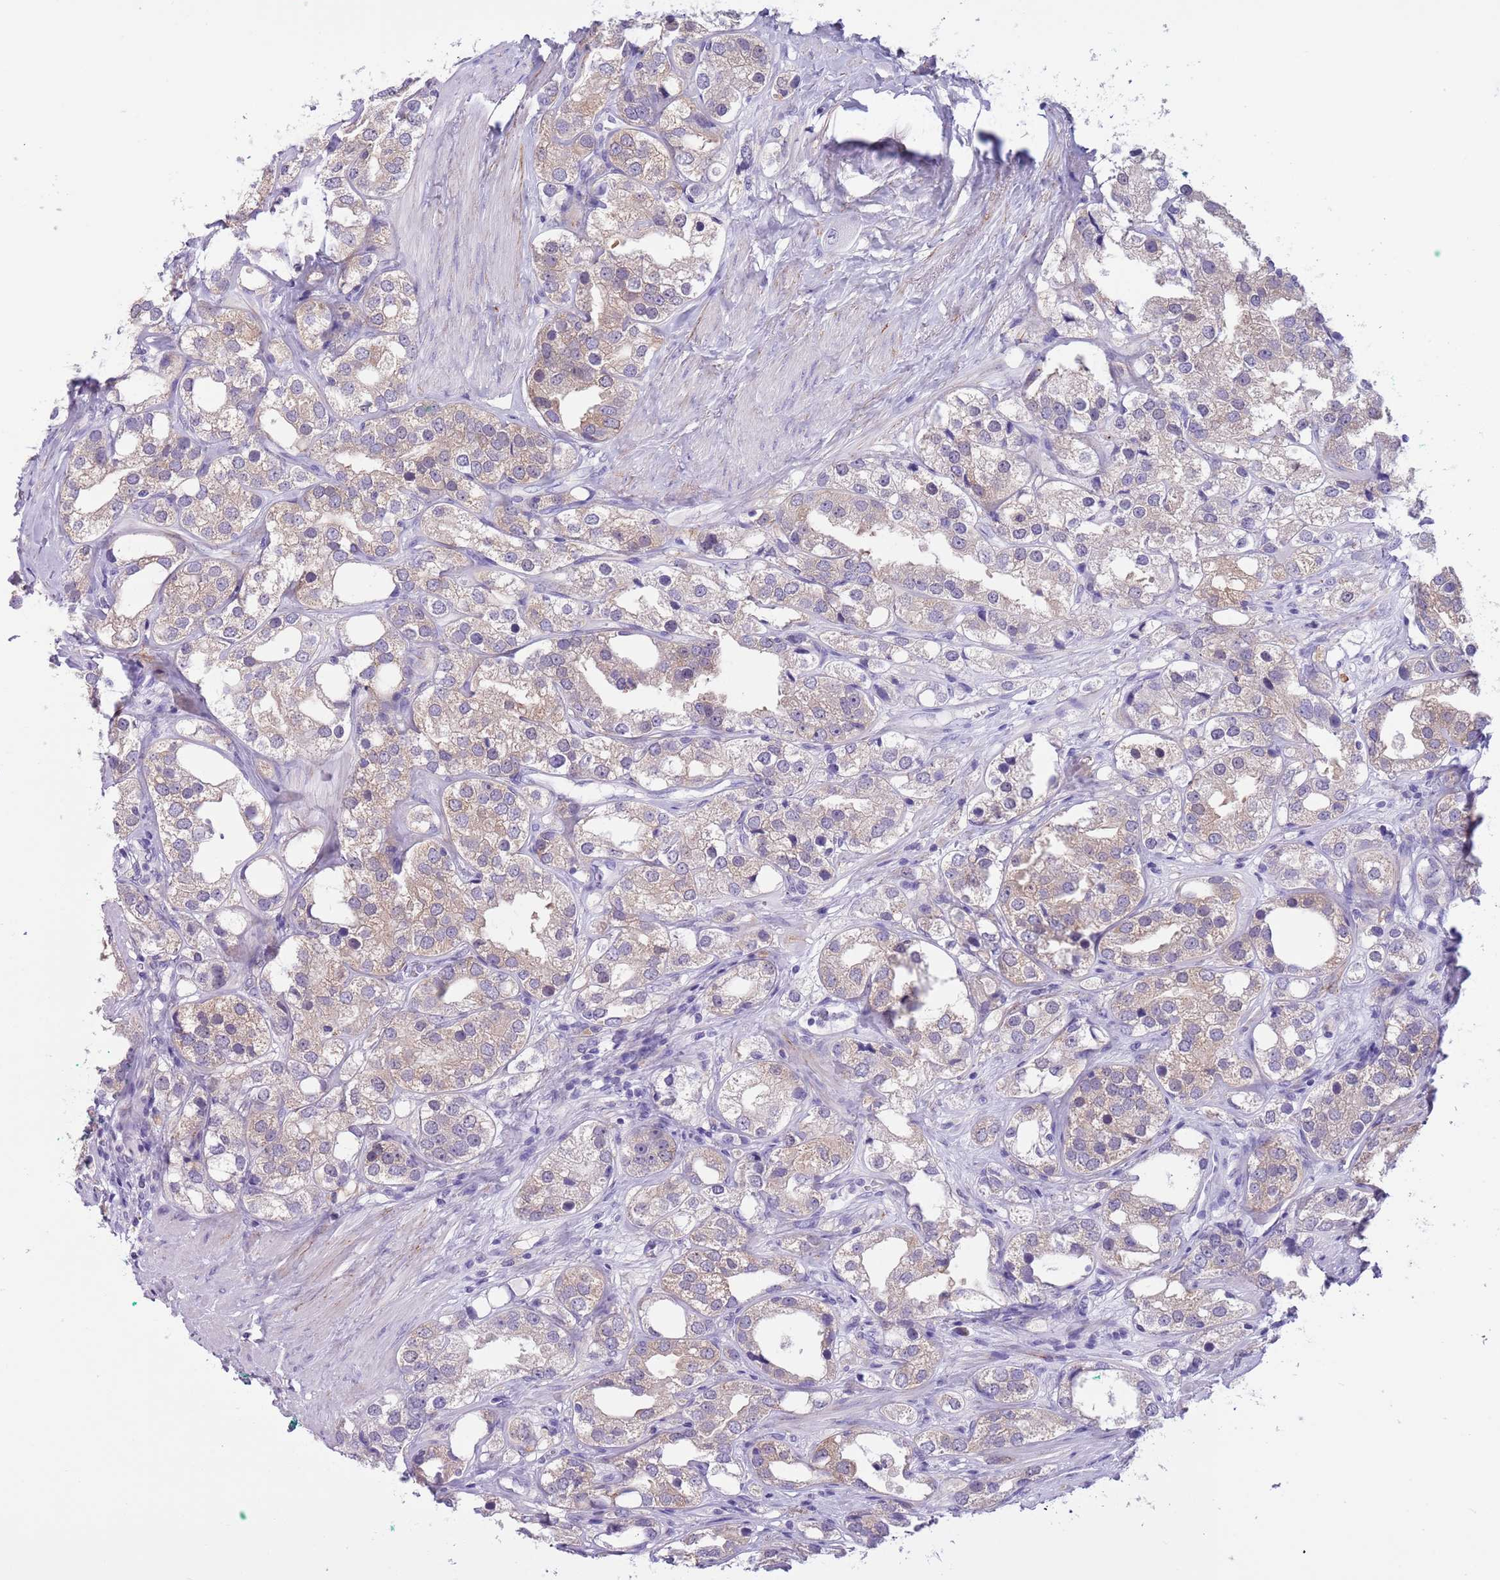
{"staining": {"intensity": "weak", "quantity": ">75%", "location": "cytoplasmic/membranous"}, "tissue": "prostate cancer", "cell_type": "Tumor cells", "image_type": "cancer", "snomed": [{"axis": "morphology", "description": "Adenocarcinoma, NOS"}, {"axis": "topography", "description": "Prostate"}], "caption": "Prostate cancer was stained to show a protein in brown. There is low levels of weak cytoplasmic/membranous positivity in about >75% of tumor cells.", "gene": "PFKFB2", "patient": {"sex": "male", "age": 79}}